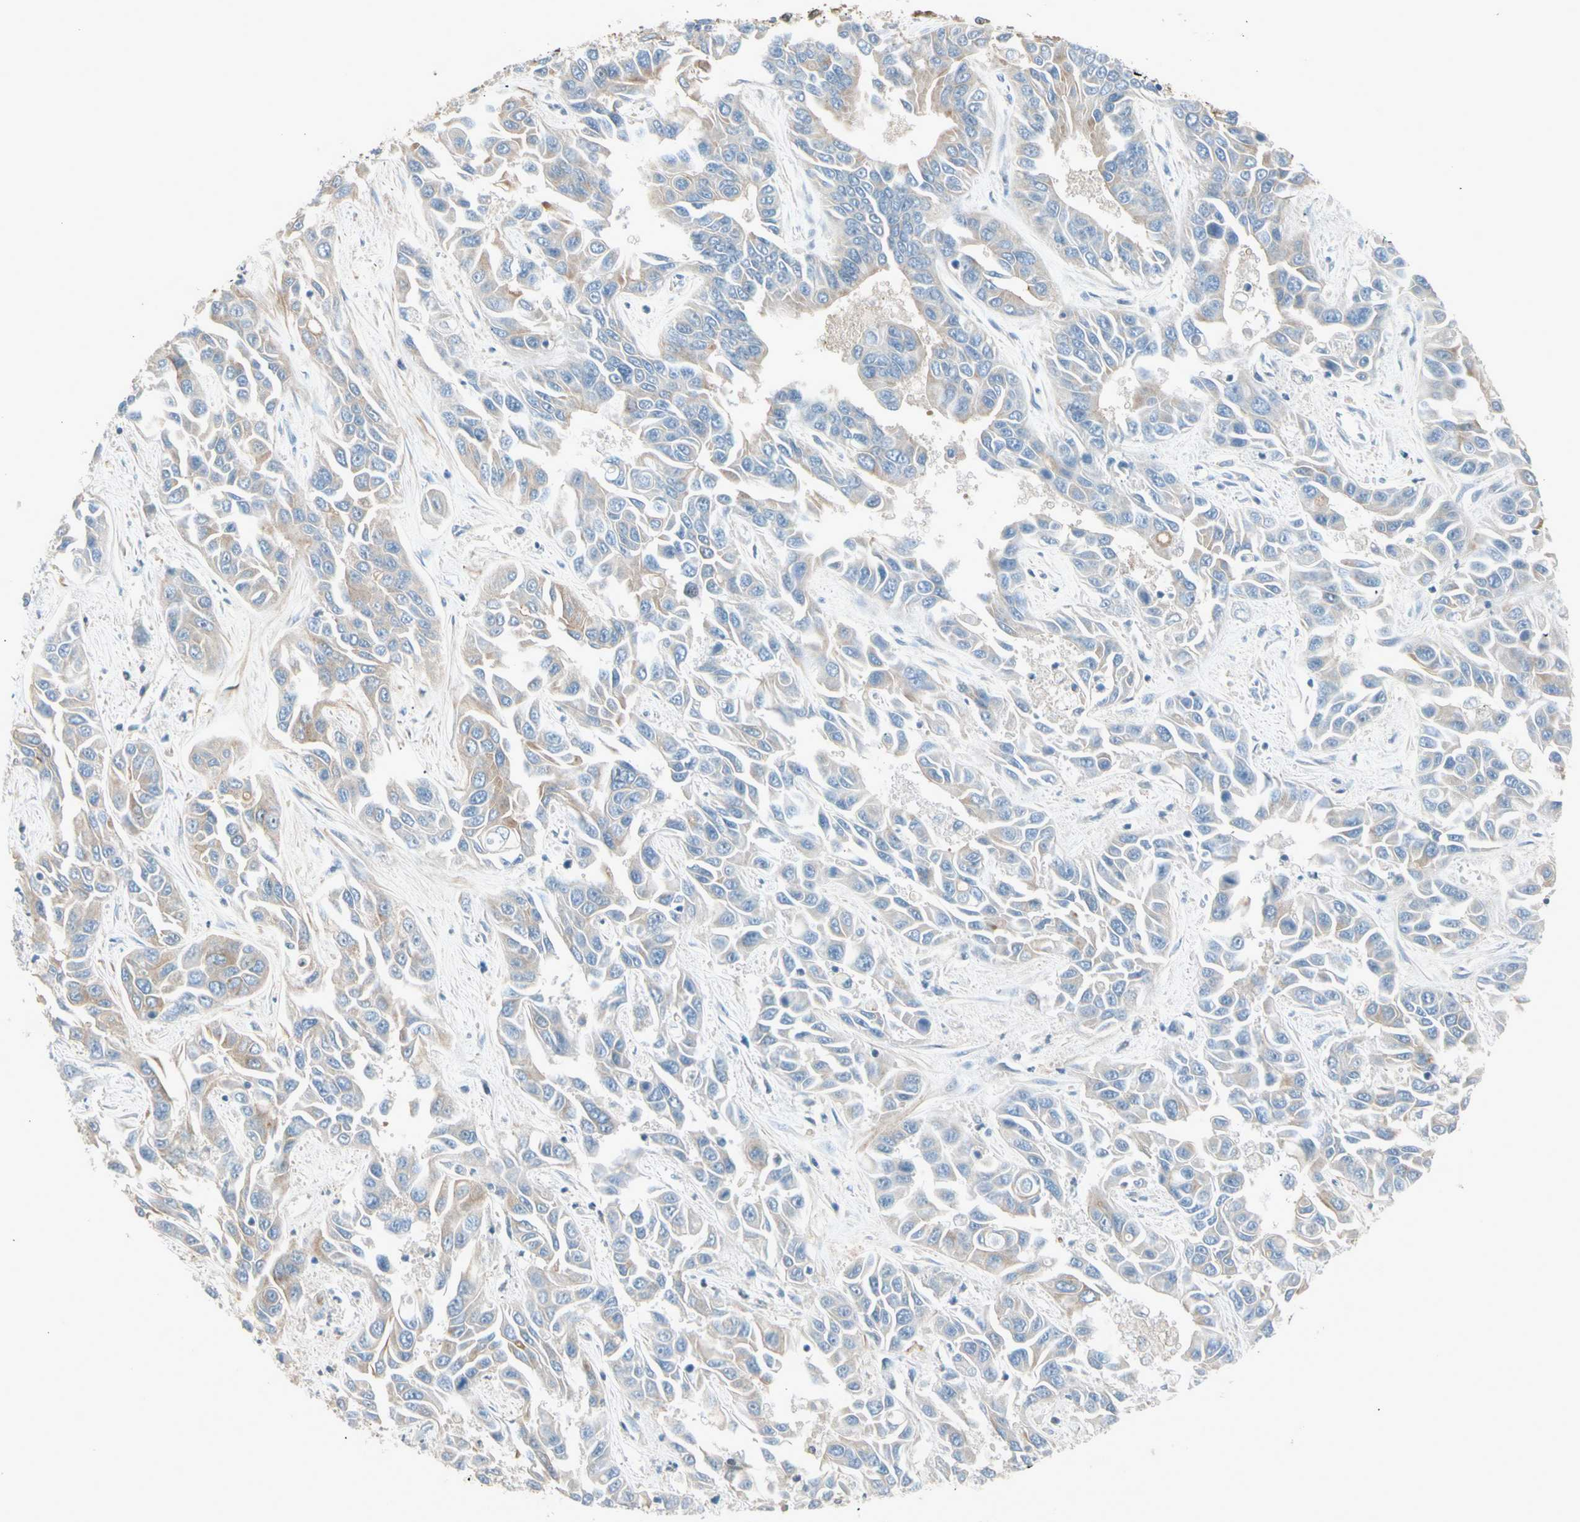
{"staining": {"intensity": "weak", "quantity": "25%-75%", "location": "cytoplasmic/membranous"}, "tissue": "liver cancer", "cell_type": "Tumor cells", "image_type": "cancer", "snomed": [{"axis": "morphology", "description": "Cholangiocarcinoma"}, {"axis": "topography", "description": "Liver"}], "caption": "DAB (3,3'-diaminobenzidine) immunohistochemical staining of liver cholangiocarcinoma displays weak cytoplasmic/membranous protein staining in about 25%-75% of tumor cells.", "gene": "CYP2E1", "patient": {"sex": "female", "age": 52}}